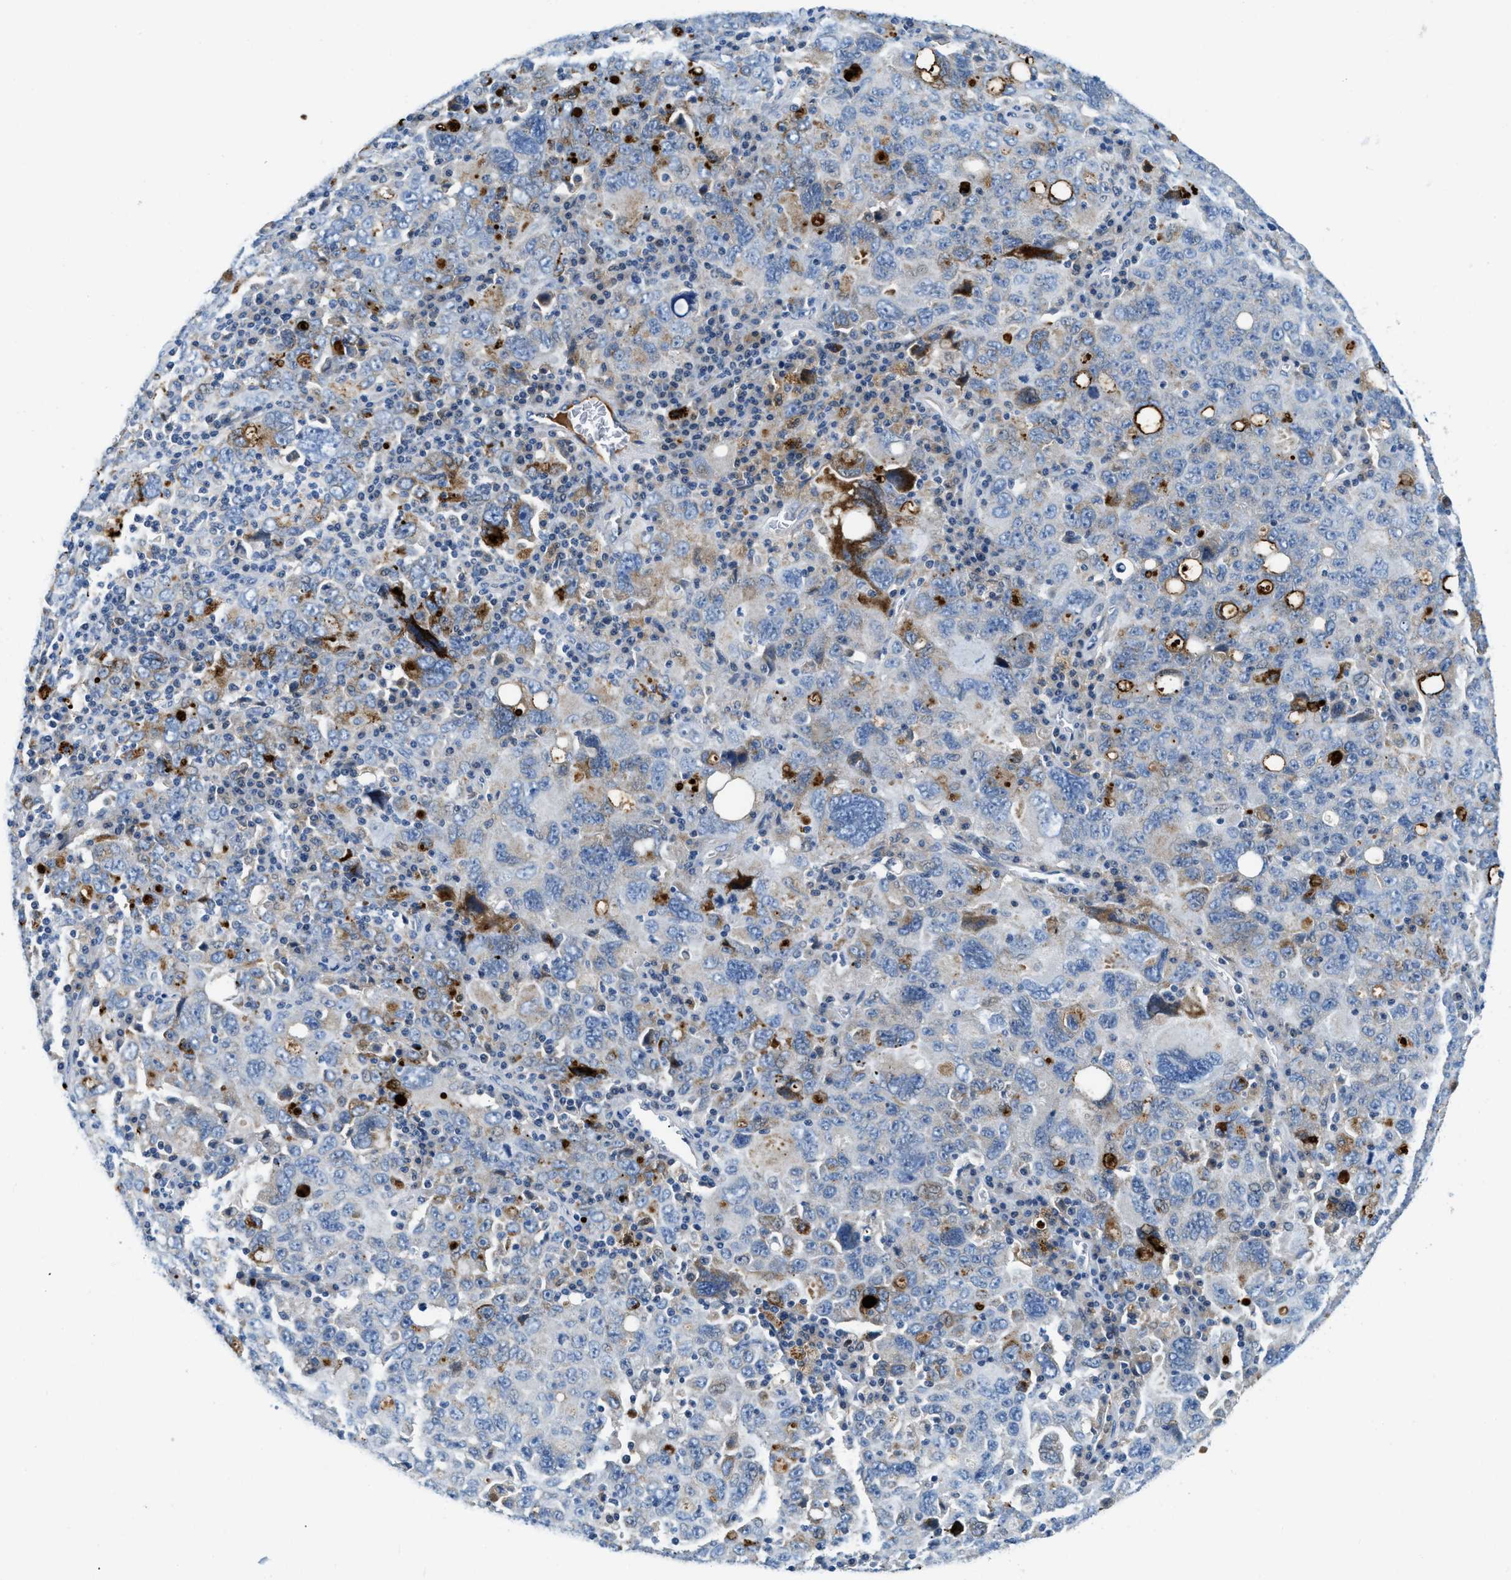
{"staining": {"intensity": "moderate", "quantity": "<25%", "location": "cytoplasmic/membranous"}, "tissue": "ovarian cancer", "cell_type": "Tumor cells", "image_type": "cancer", "snomed": [{"axis": "morphology", "description": "Carcinoma, endometroid"}, {"axis": "topography", "description": "Ovary"}], "caption": "IHC histopathology image of ovarian cancer stained for a protein (brown), which shows low levels of moderate cytoplasmic/membranous staining in about <25% of tumor cells.", "gene": "CFB", "patient": {"sex": "female", "age": 62}}